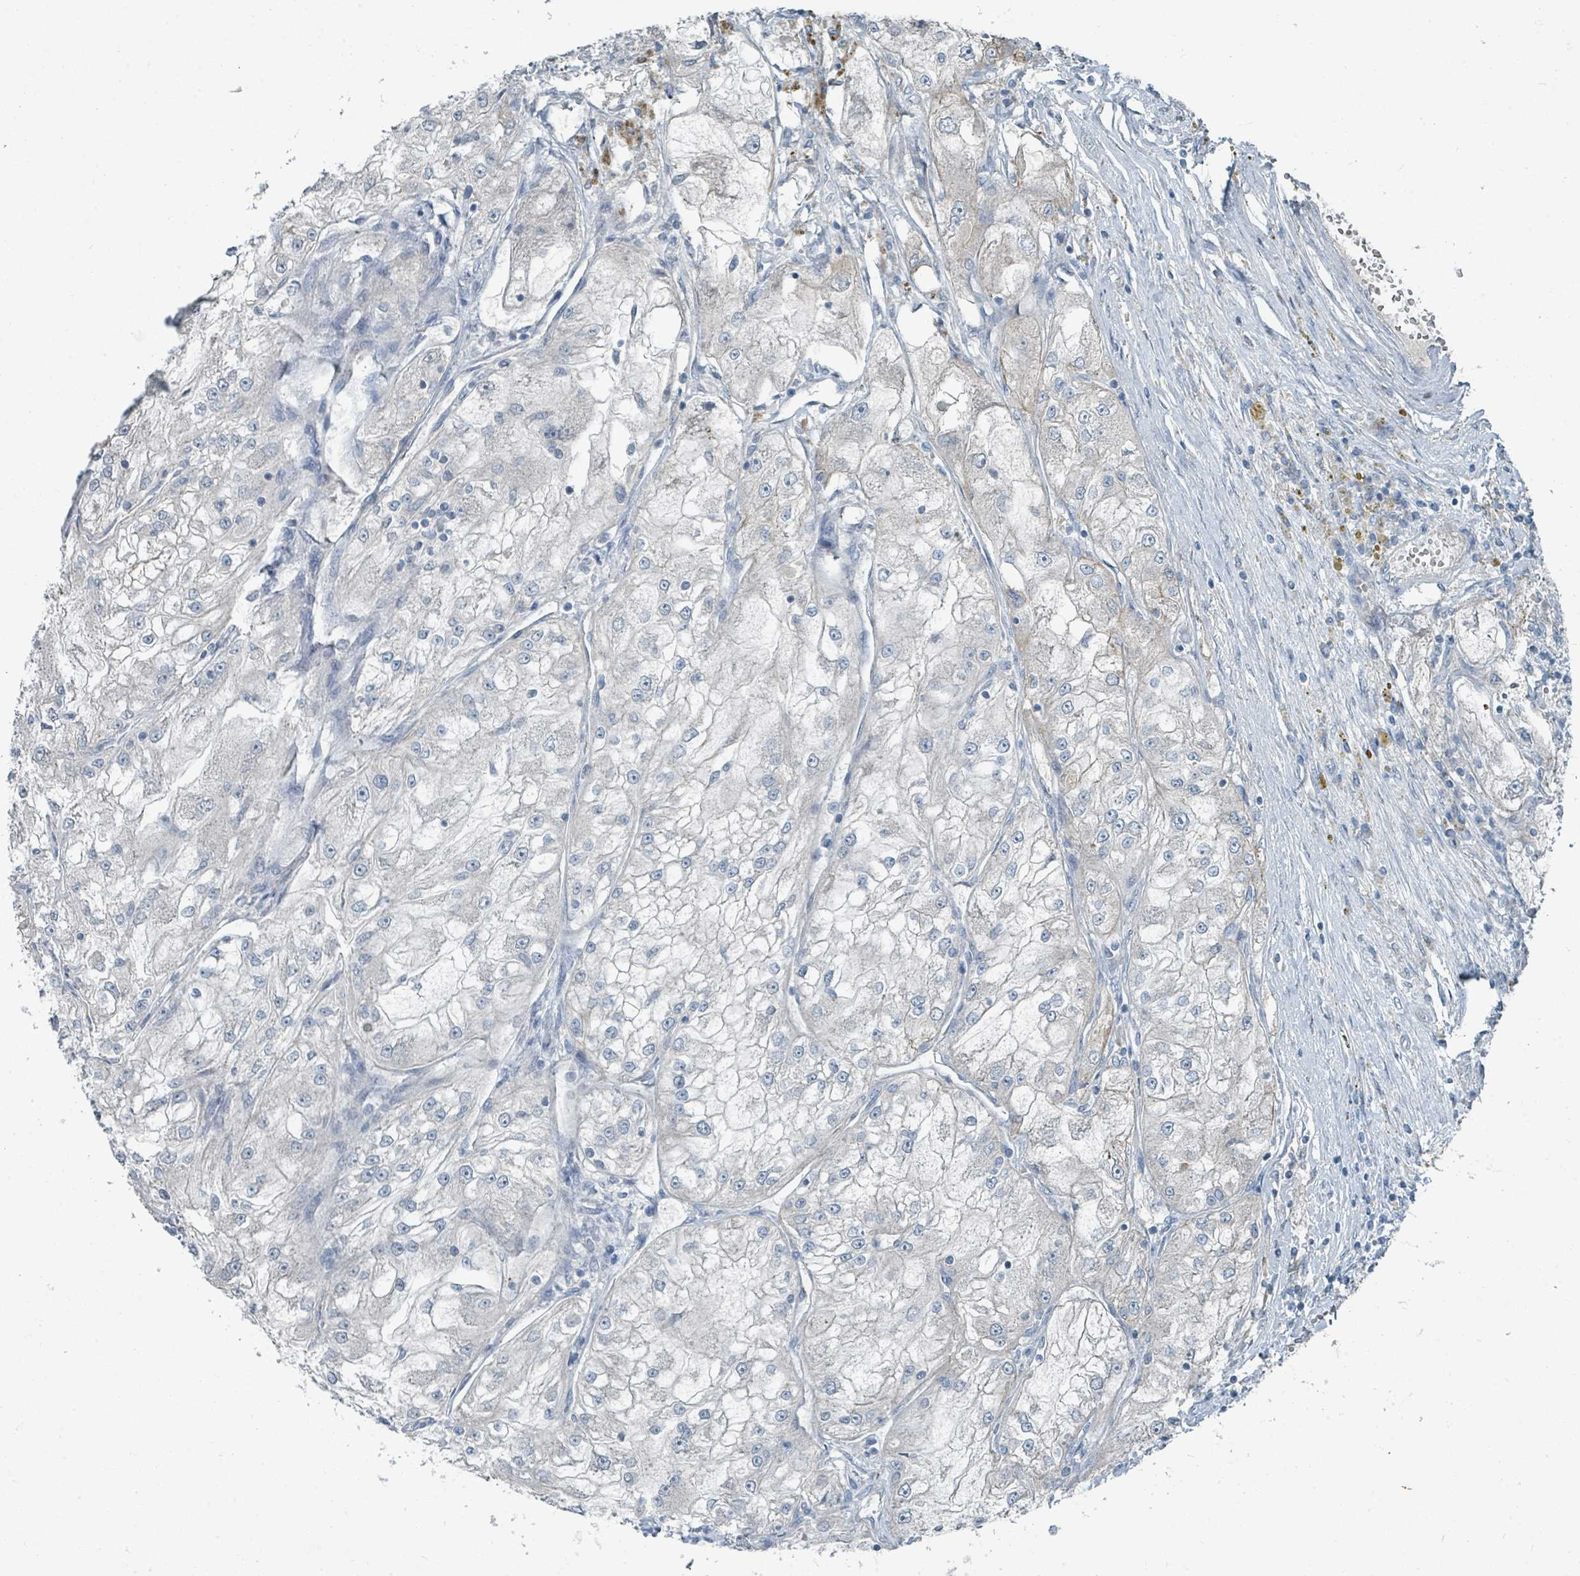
{"staining": {"intensity": "negative", "quantity": "none", "location": "none"}, "tissue": "renal cancer", "cell_type": "Tumor cells", "image_type": "cancer", "snomed": [{"axis": "morphology", "description": "Adenocarcinoma, NOS"}, {"axis": "topography", "description": "Kidney"}], "caption": "Immunohistochemical staining of human adenocarcinoma (renal) reveals no significant expression in tumor cells. (DAB immunohistochemistry (IHC) visualized using brightfield microscopy, high magnification).", "gene": "RASA4", "patient": {"sex": "female", "age": 72}}